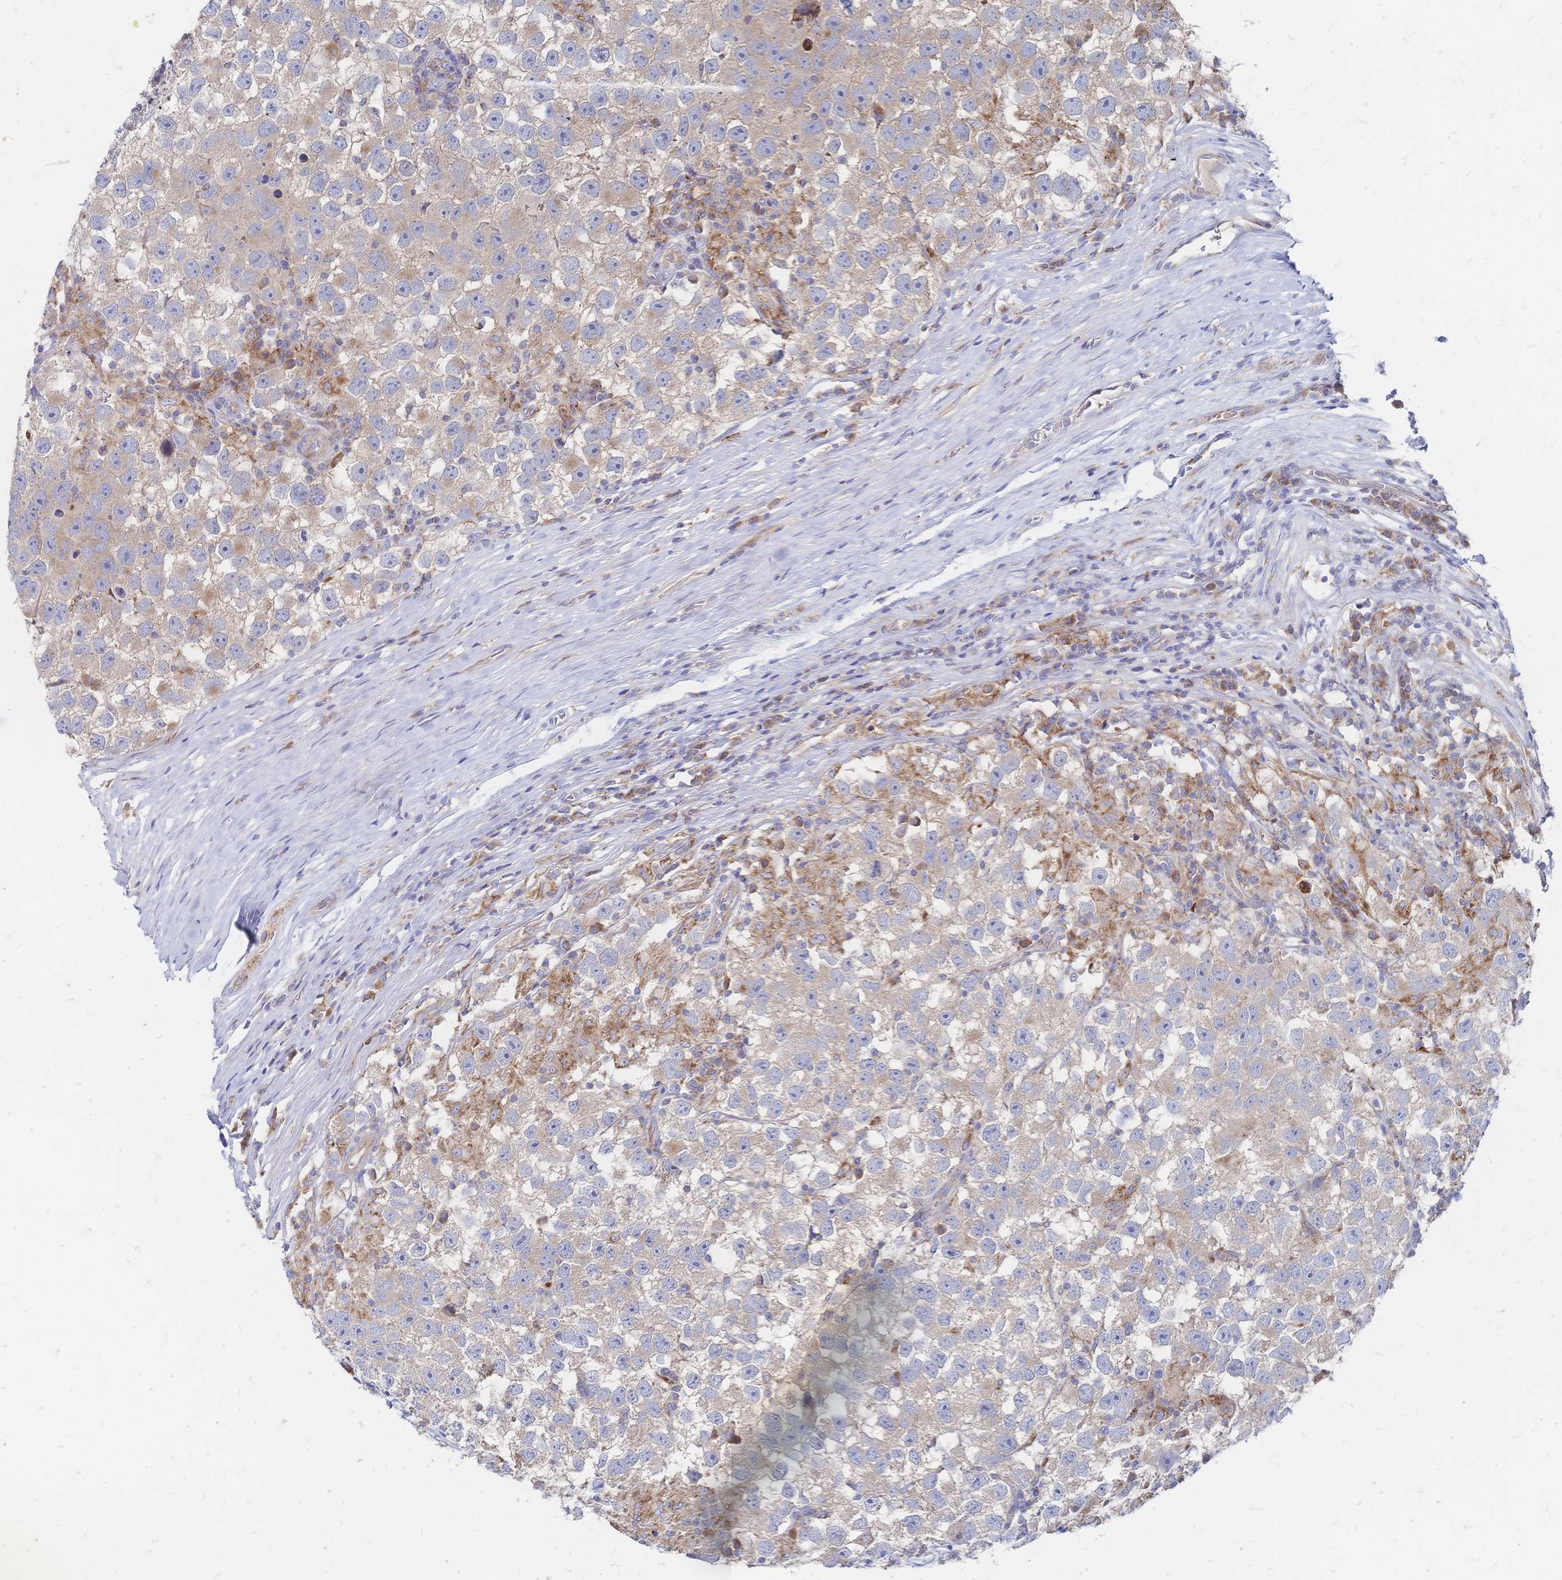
{"staining": {"intensity": "weak", "quantity": ">75%", "location": "cytoplasmic/membranous"}, "tissue": "testis cancer", "cell_type": "Tumor cells", "image_type": "cancer", "snomed": [{"axis": "morphology", "description": "Seminoma, NOS"}, {"axis": "topography", "description": "Testis"}], "caption": "Protein staining of testis seminoma tissue demonstrates weak cytoplasmic/membranous staining in approximately >75% of tumor cells.", "gene": "SORBS1", "patient": {"sex": "male", "age": 26}}